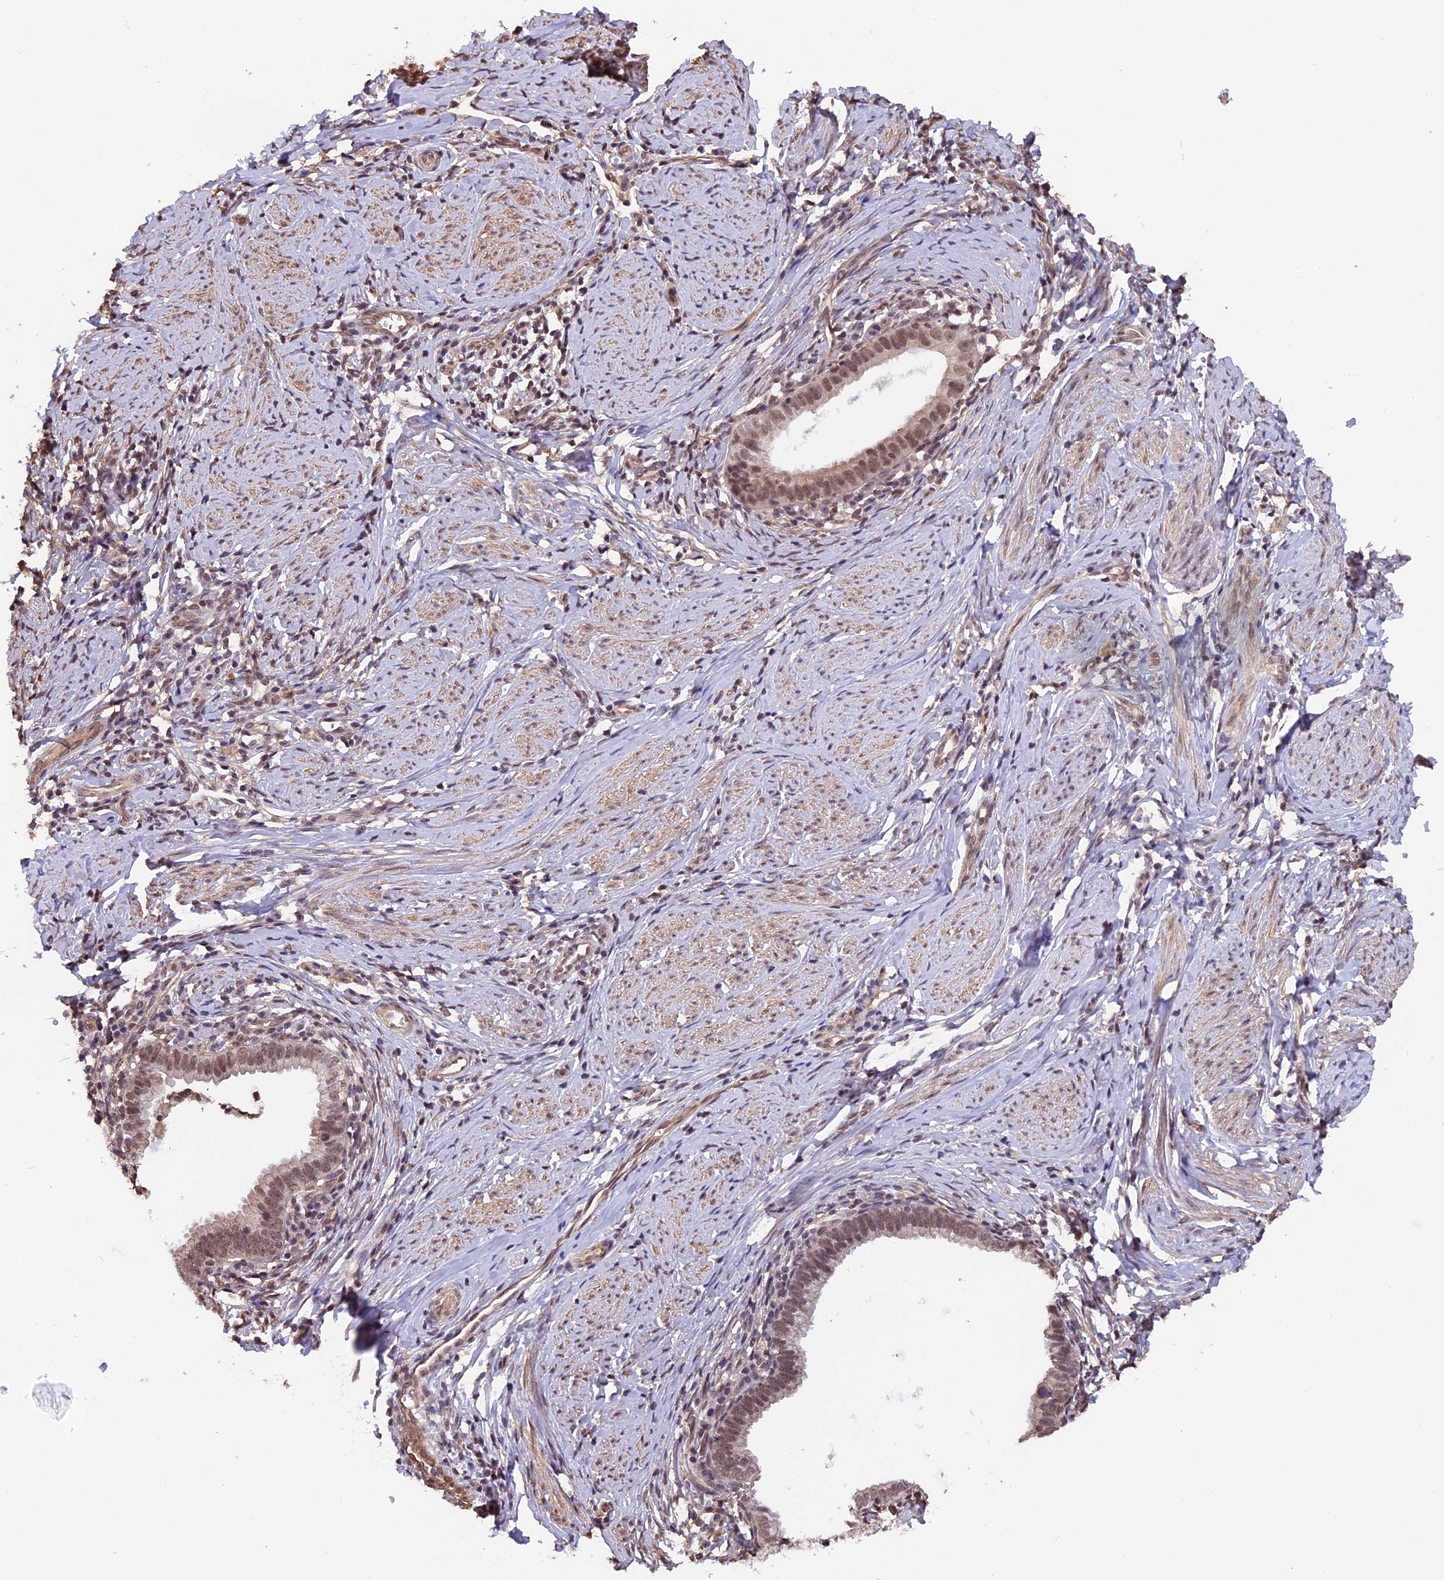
{"staining": {"intensity": "moderate", "quantity": ">75%", "location": "nuclear"}, "tissue": "cervical cancer", "cell_type": "Tumor cells", "image_type": "cancer", "snomed": [{"axis": "morphology", "description": "Adenocarcinoma, NOS"}, {"axis": "topography", "description": "Cervix"}], "caption": "The immunohistochemical stain labels moderate nuclear expression in tumor cells of adenocarcinoma (cervical) tissue.", "gene": "ZC3H4", "patient": {"sex": "female", "age": 36}}